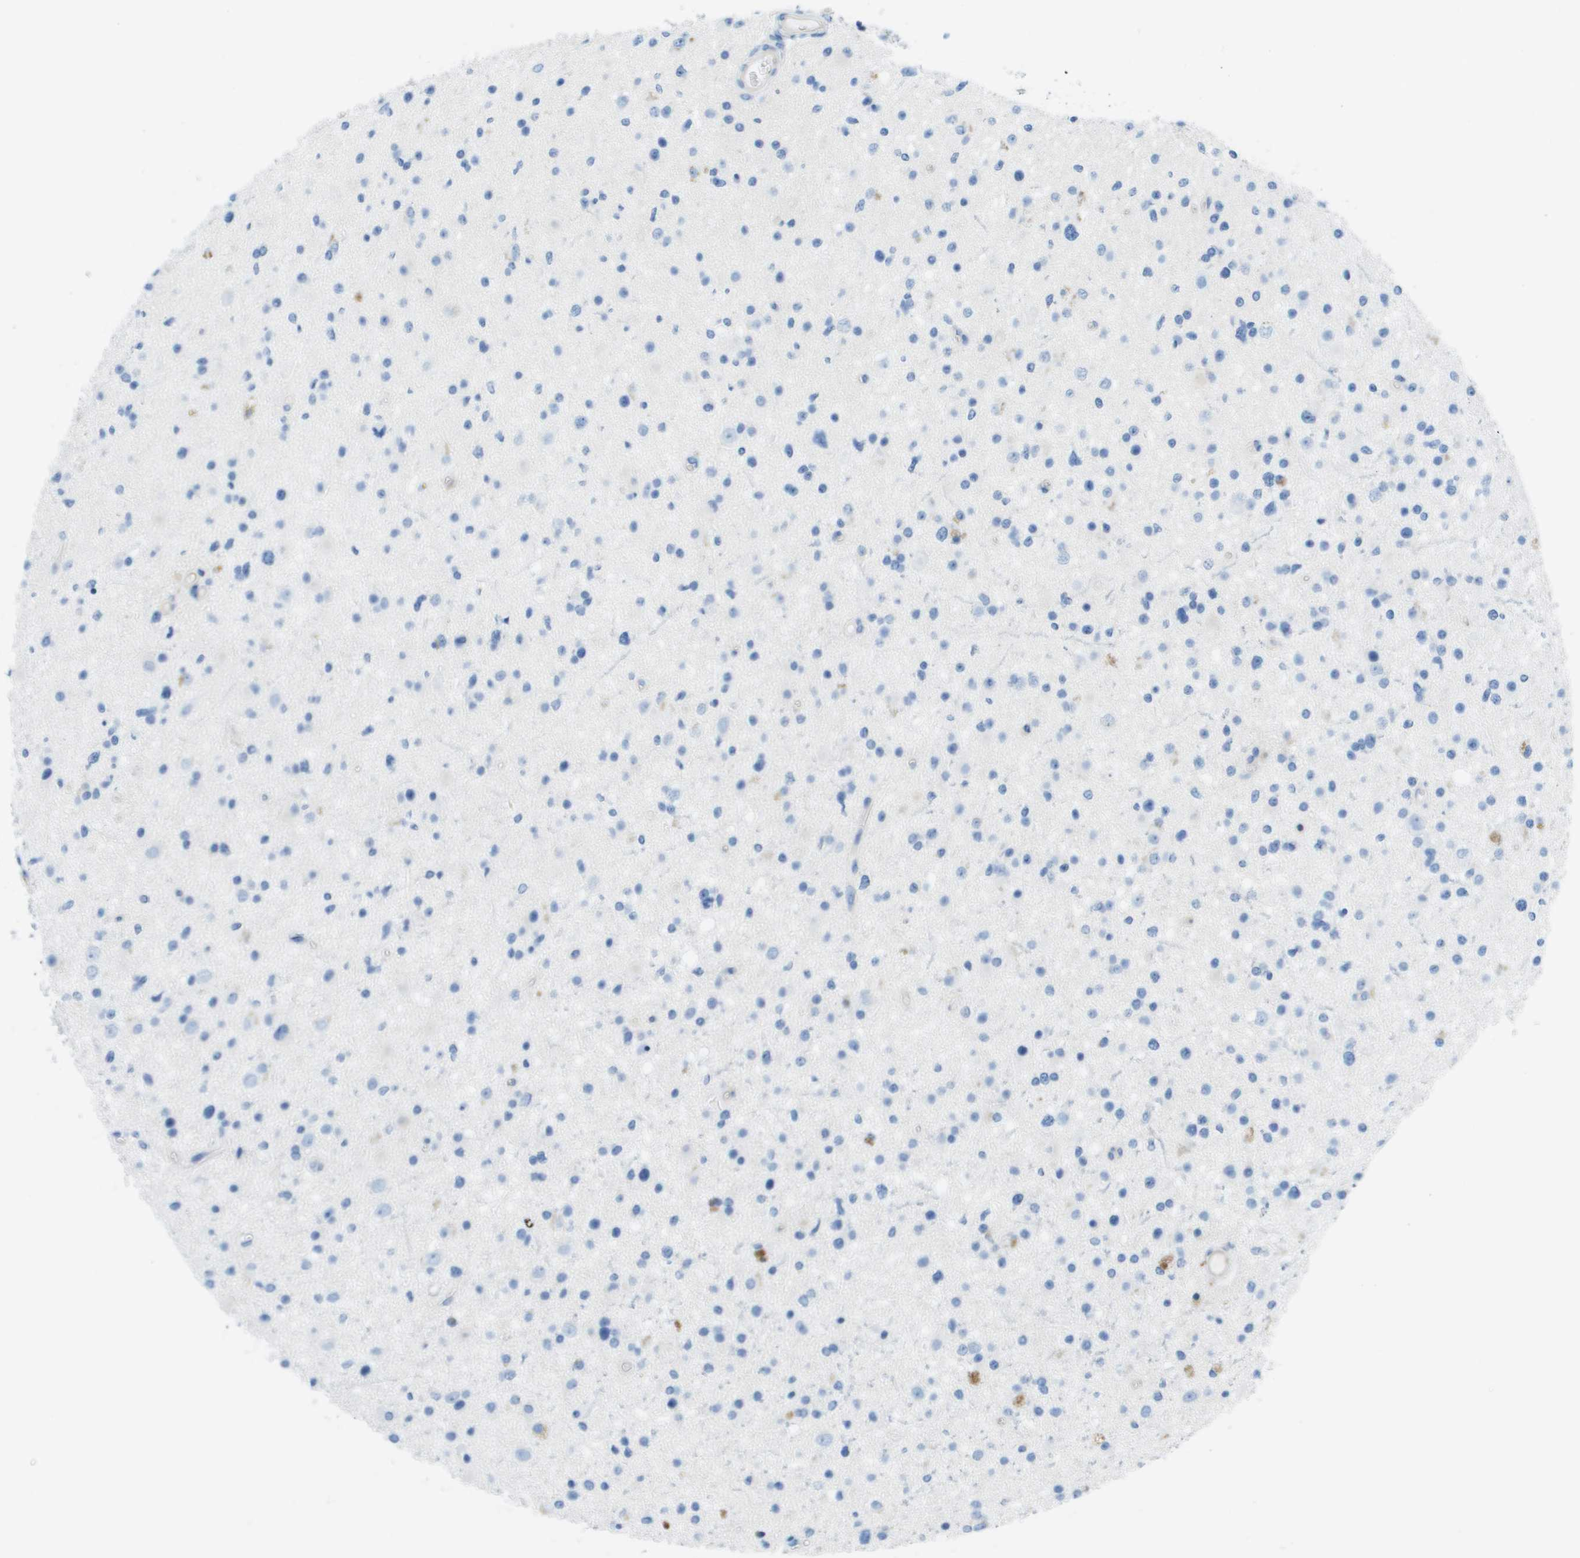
{"staining": {"intensity": "negative", "quantity": "none", "location": "none"}, "tissue": "glioma", "cell_type": "Tumor cells", "image_type": "cancer", "snomed": [{"axis": "morphology", "description": "Glioma, malignant, High grade"}, {"axis": "topography", "description": "Brain"}], "caption": "An image of human glioma is negative for staining in tumor cells. (DAB IHC, high magnification).", "gene": "CD46", "patient": {"sex": "male", "age": 33}}